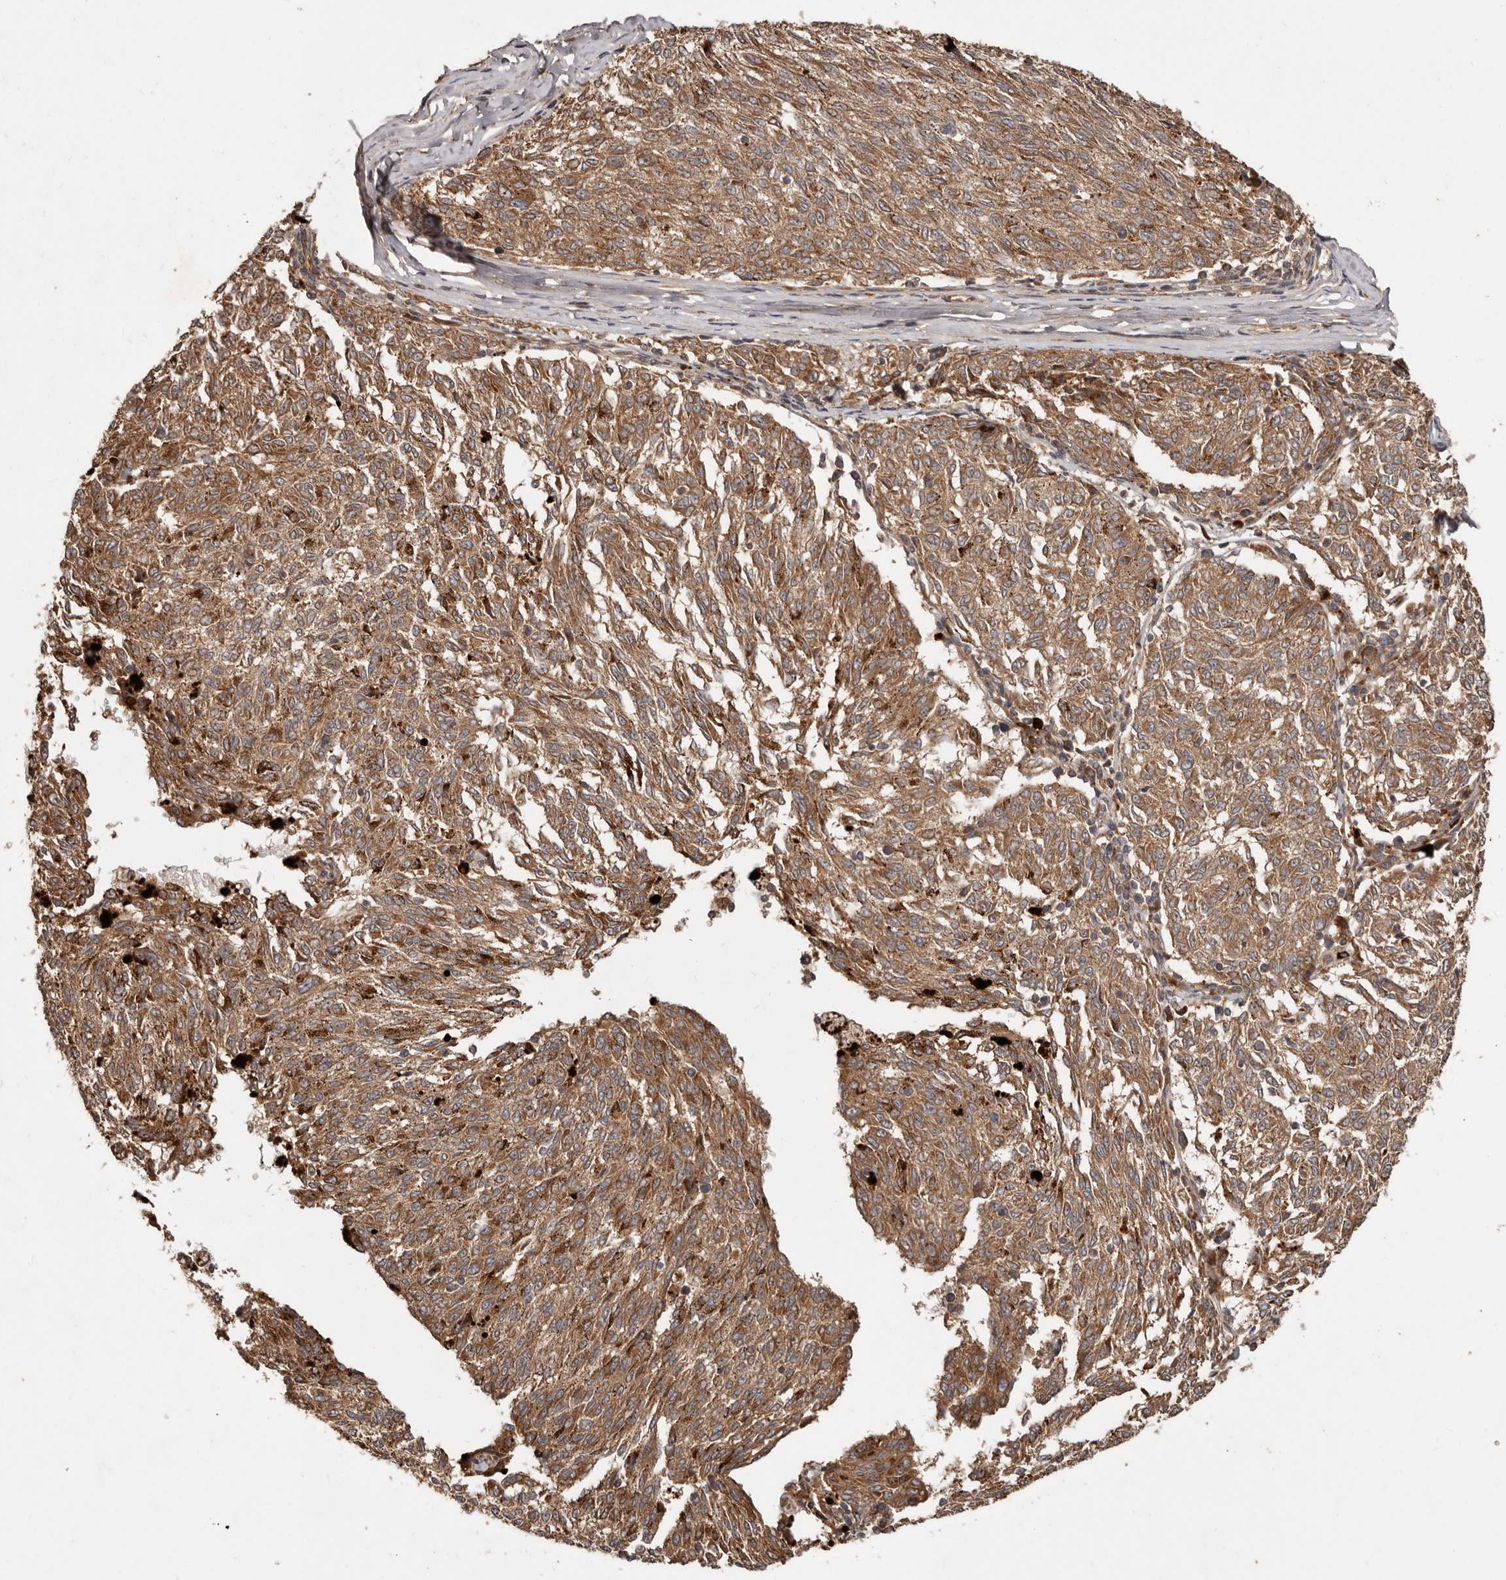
{"staining": {"intensity": "moderate", "quantity": ">75%", "location": "cytoplasmic/membranous"}, "tissue": "melanoma", "cell_type": "Tumor cells", "image_type": "cancer", "snomed": [{"axis": "morphology", "description": "Malignant melanoma, NOS"}, {"axis": "topography", "description": "Skin"}], "caption": "Brown immunohistochemical staining in malignant melanoma exhibits moderate cytoplasmic/membranous positivity in approximately >75% of tumor cells. Nuclei are stained in blue.", "gene": "STK36", "patient": {"sex": "female", "age": 72}}